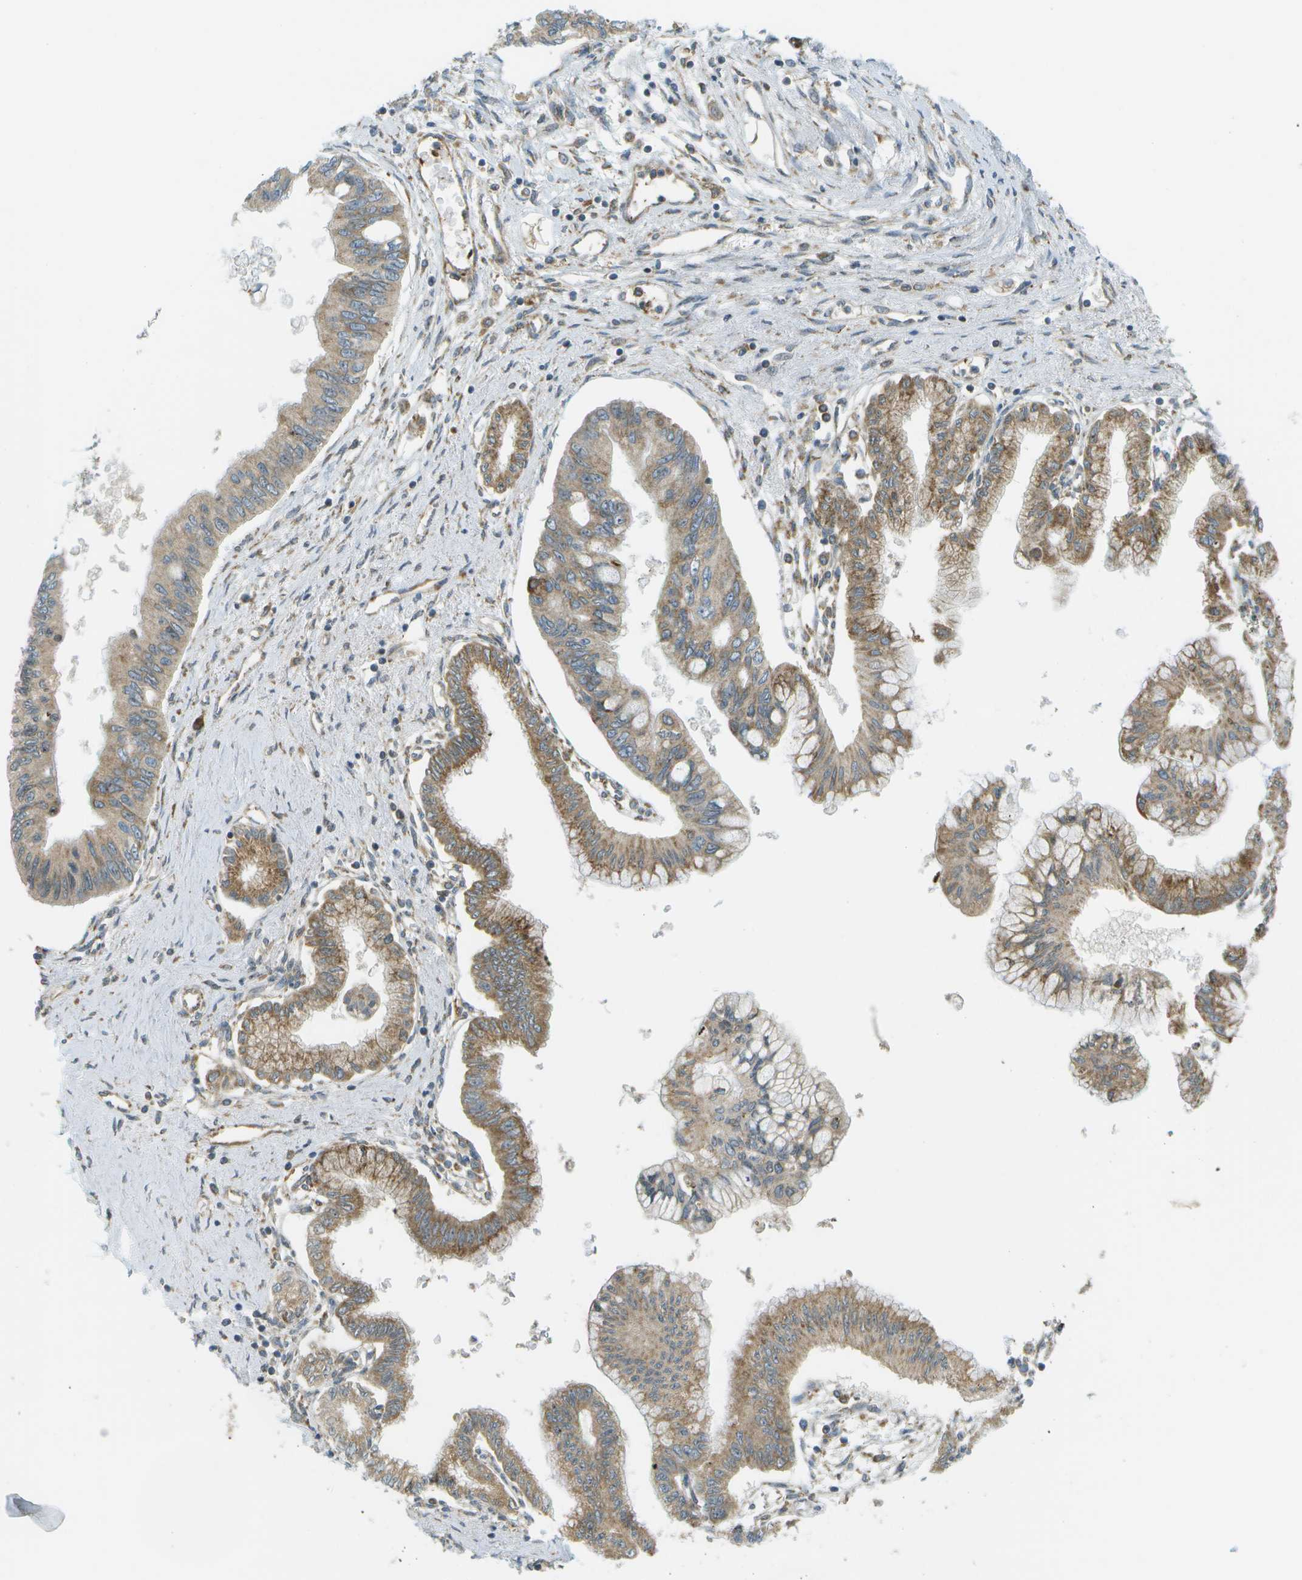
{"staining": {"intensity": "moderate", "quantity": "25%-75%", "location": "cytoplasmic/membranous"}, "tissue": "pancreatic cancer", "cell_type": "Tumor cells", "image_type": "cancer", "snomed": [{"axis": "morphology", "description": "Adenocarcinoma, NOS"}, {"axis": "topography", "description": "Pancreas"}], "caption": "Immunohistochemistry photomicrograph of neoplastic tissue: pancreatic cancer stained using immunohistochemistry shows medium levels of moderate protein expression localized specifically in the cytoplasmic/membranous of tumor cells, appearing as a cytoplasmic/membranous brown color.", "gene": "USP30", "patient": {"sex": "female", "age": 77}}